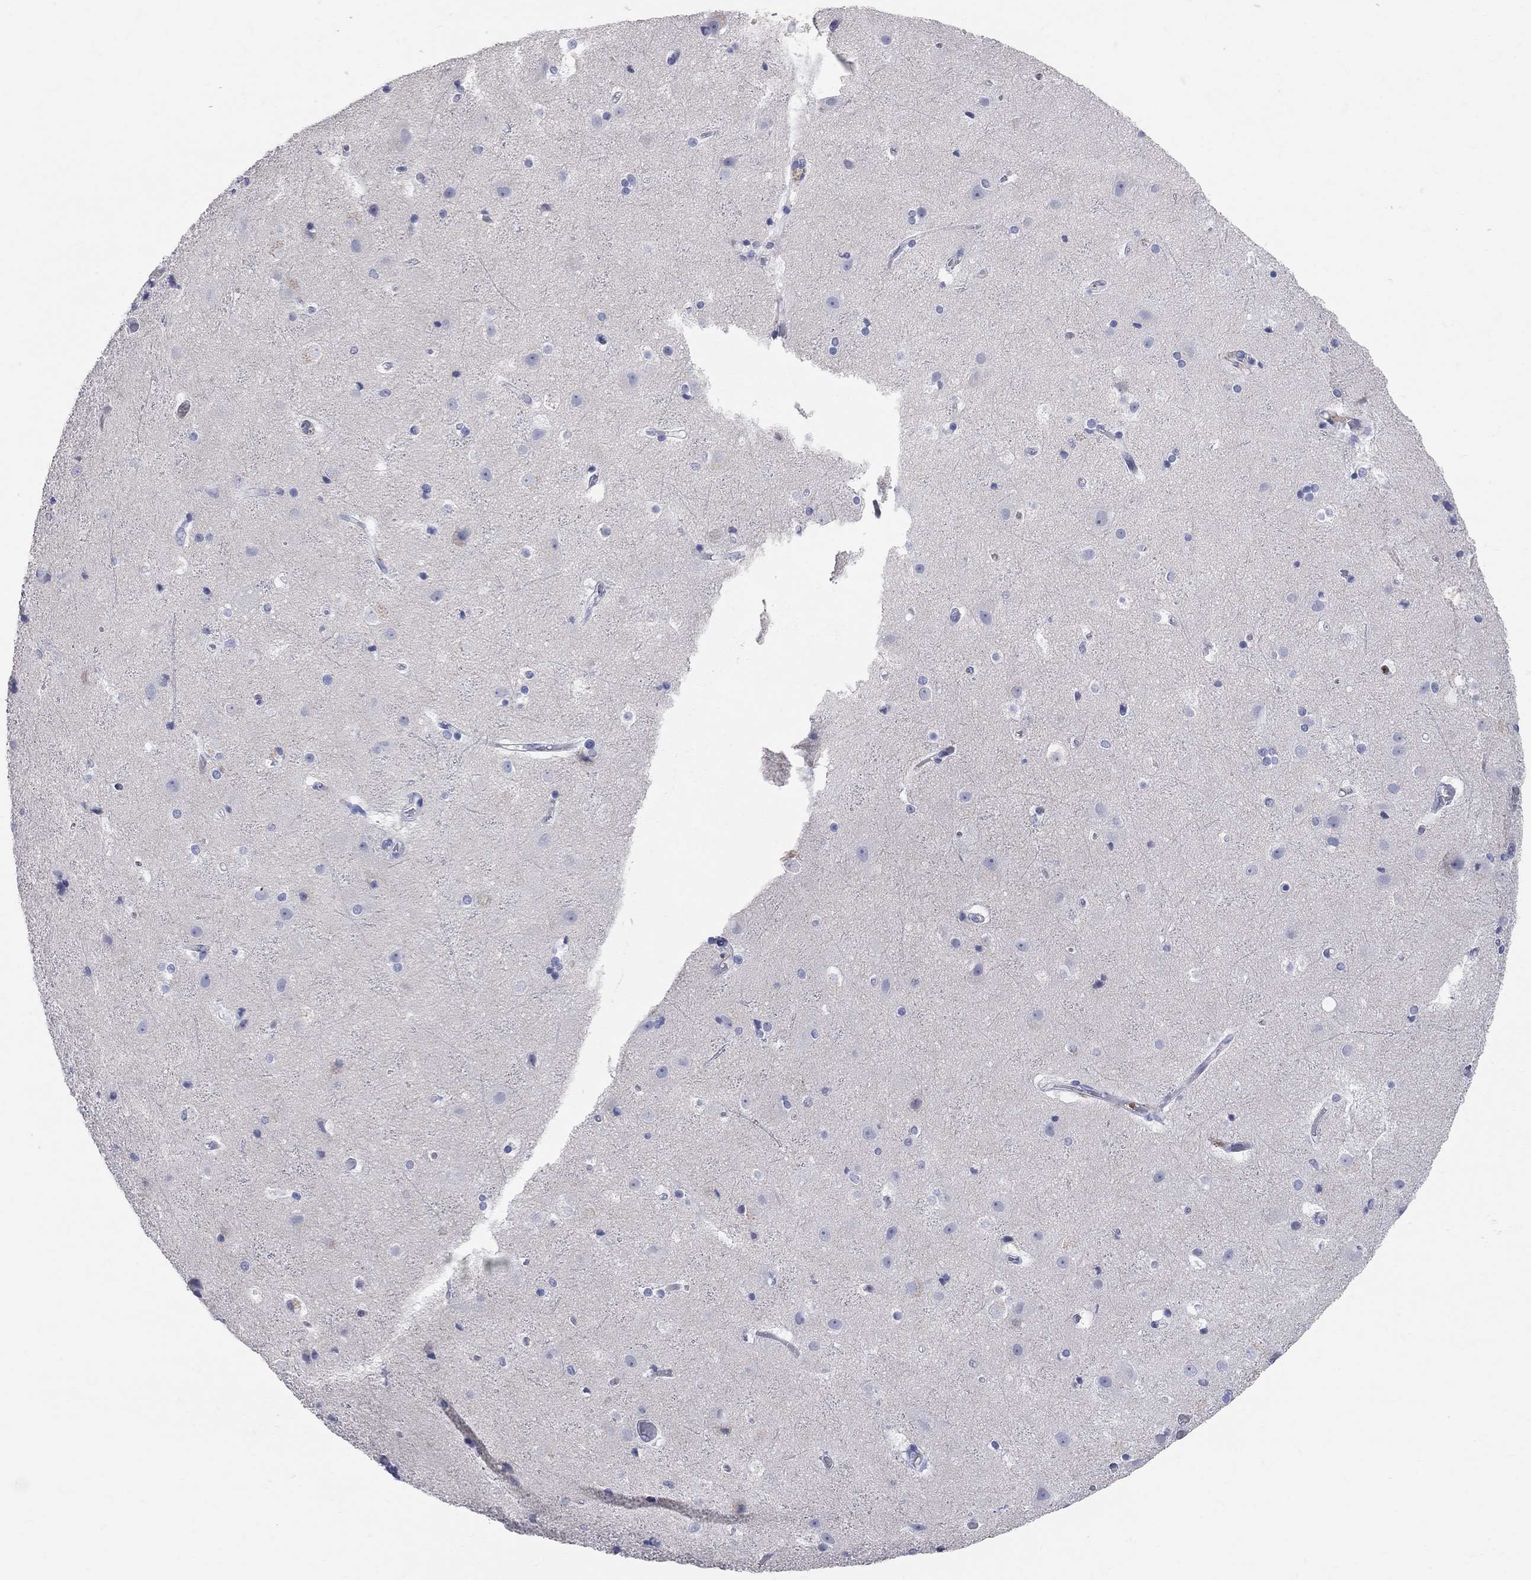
{"staining": {"intensity": "negative", "quantity": "none", "location": "none"}, "tissue": "cerebral cortex", "cell_type": "Endothelial cells", "image_type": "normal", "snomed": [{"axis": "morphology", "description": "Normal tissue, NOS"}, {"axis": "topography", "description": "Cerebral cortex"}], "caption": "IHC photomicrograph of normal human cerebral cortex stained for a protein (brown), which exhibits no expression in endothelial cells. (DAB (3,3'-diaminobenzidine) IHC with hematoxylin counter stain).", "gene": "AOX1", "patient": {"sex": "female", "age": 52}}